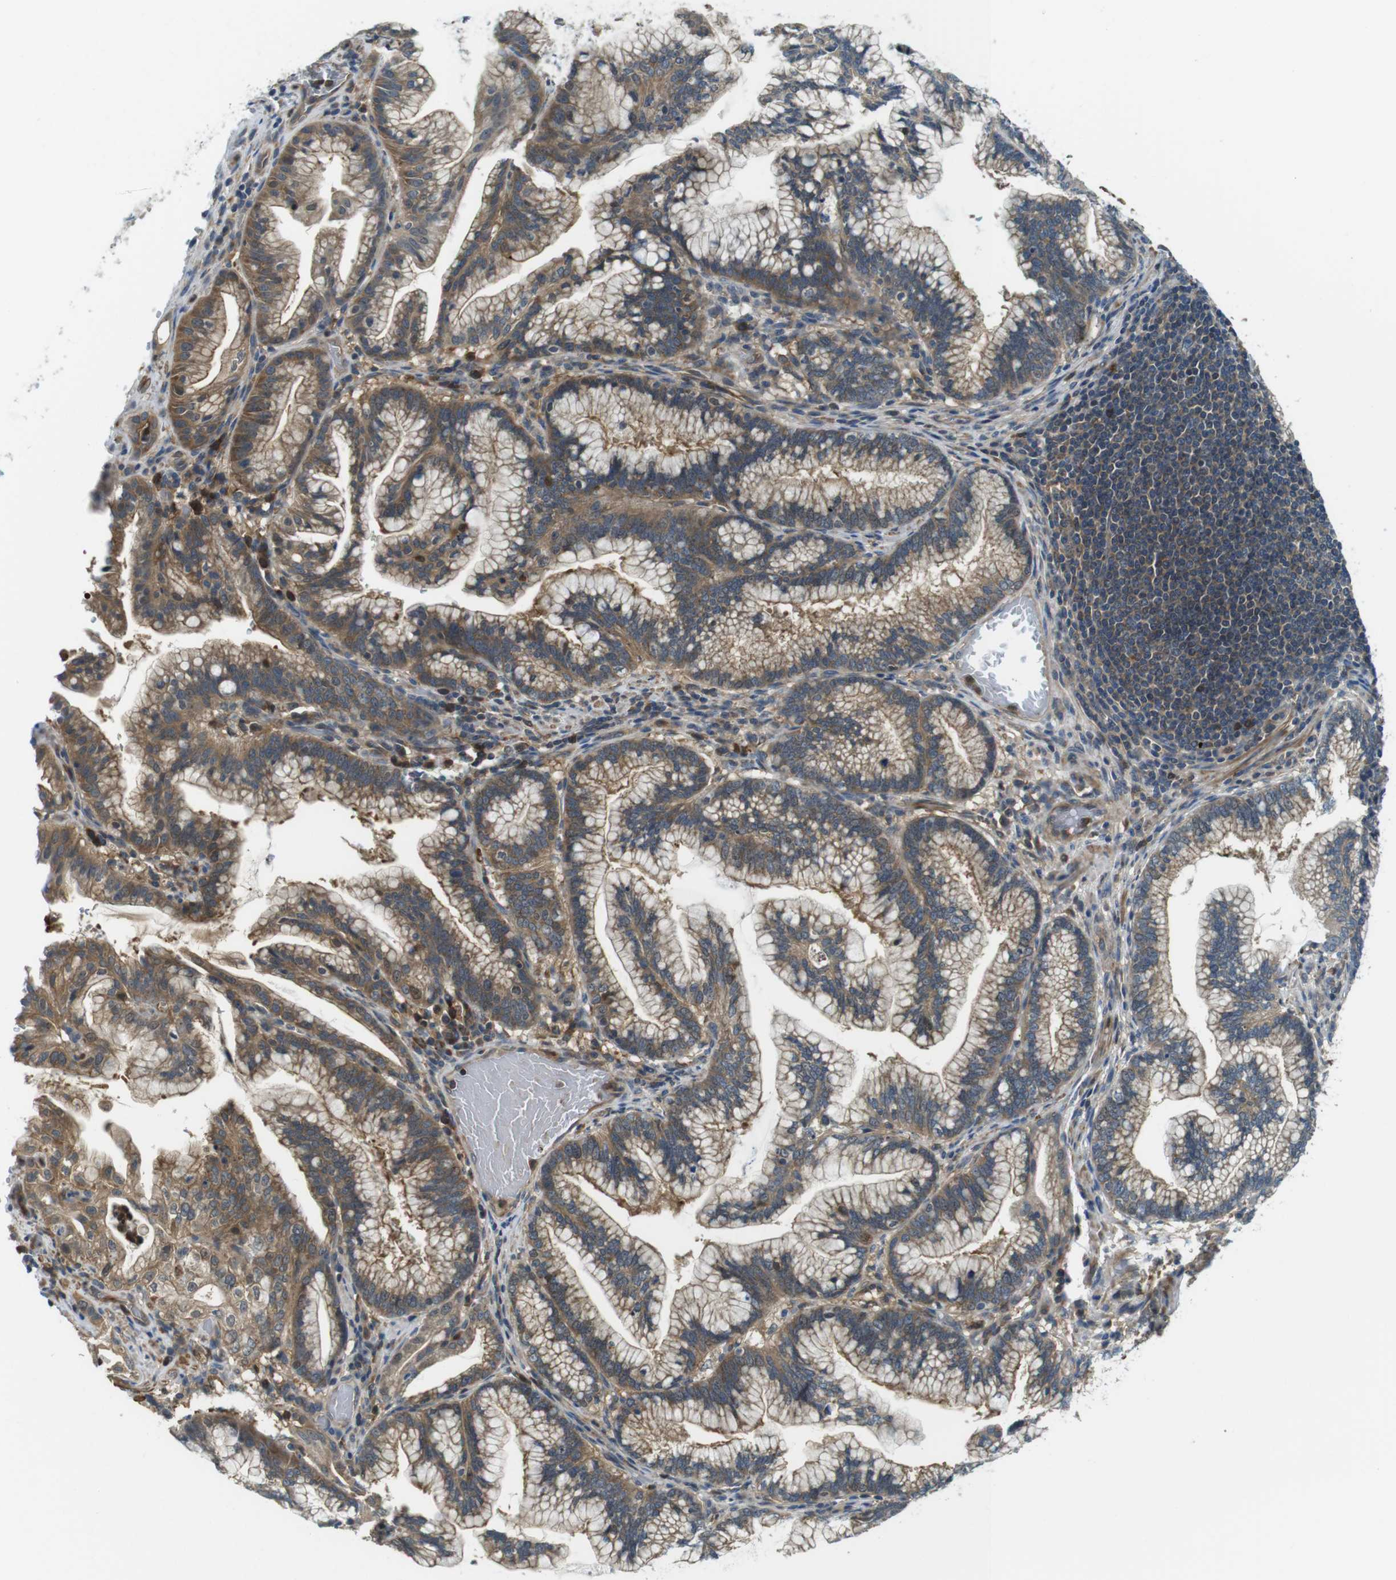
{"staining": {"intensity": "moderate", "quantity": ">75%", "location": "cytoplasmic/membranous"}, "tissue": "pancreatic cancer", "cell_type": "Tumor cells", "image_type": "cancer", "snomed": [{"axis": "morphology", "description": "Adenocarcinoma, NOS"}, {"axis": "topography", "description": "Pancreas"}], "caption": "Moderate cytoplasmic/membranous protein staining is seen in about >75% of tumor cells in adenocarcinoma (pancreatic). (DAB IHC, brown staining for protein, blue staining for nuclei).", "gene": "LRRC3B", "patient": {"sex": "female", "age": 64}}